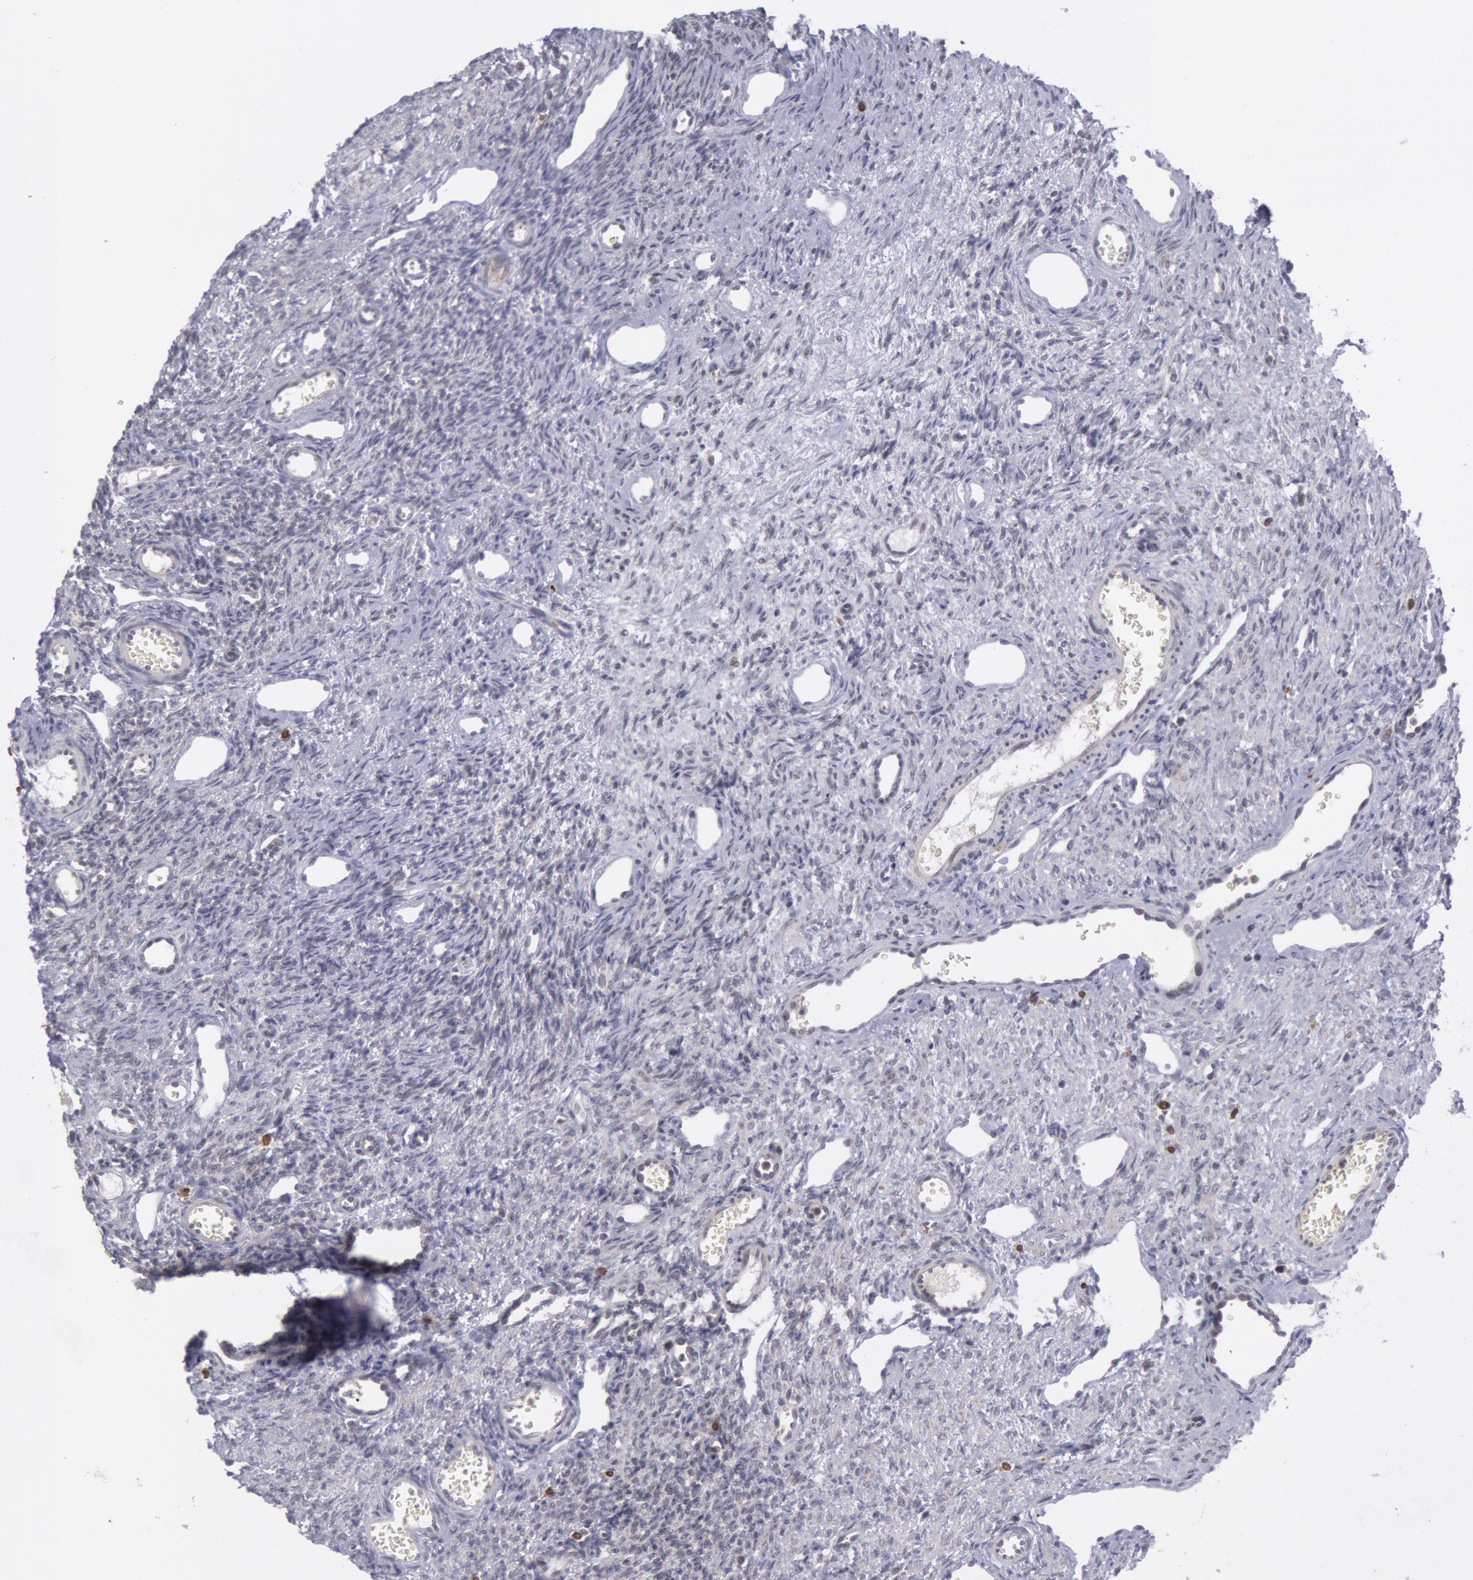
{"staining": {"intensity": "negative", "quantity": "none", "location": "none"}, "tissue": "ovary", "cell_type": "Follicle cells", "image_type": "normal", "snomed": [{"axis": "morphology", "description": "Normal tissue, NOS"}, {"axis": "topography", "description": "Ovary"}], "caption": "This is an IHC histopathology image of benign human ovary. There is no positivity in follicle cells.", "gene": "PTGS2", "patient": {"sex": "female", "age": 33}}